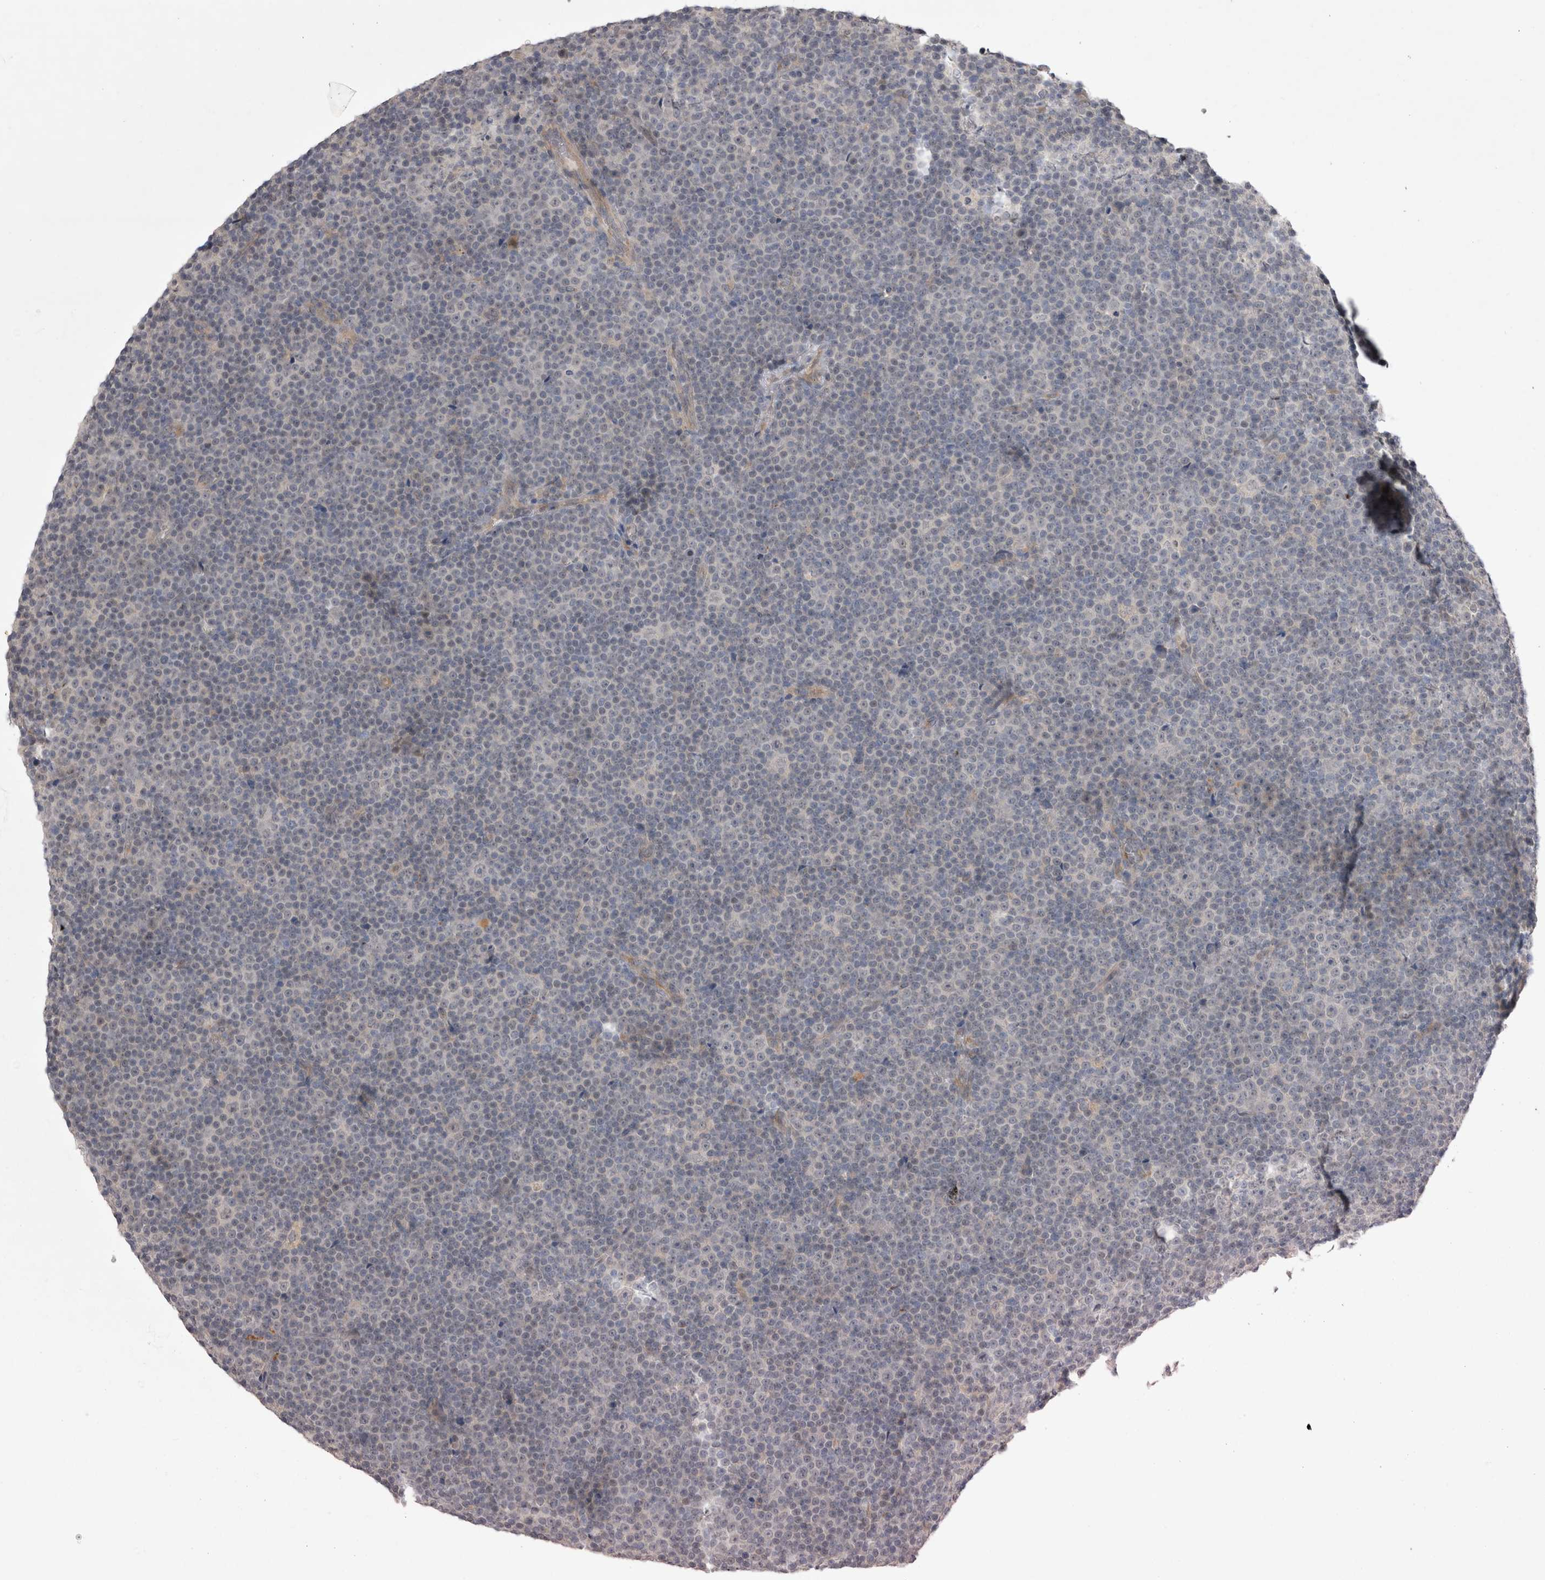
{"staining": {"intensity": "negative", "quantity": "none", "location": "none"}, "tissue": "lymphoma", "cell_type": "Tumor cells", "image_type": "cancer", "snomed": [{"axis": "morphology", "description": "Malignant lymphoma, non-Hodgkin's type, Low grade"}, {"axis": "topography", "description": "Lymph node"}], "caption": "This is an immunohistochemistry (IHC) photomicrograph of lymphoma. There is no expression in tumor cells.", "gene": "CTBS", "patient": {"sex": "female", "age": 67}}